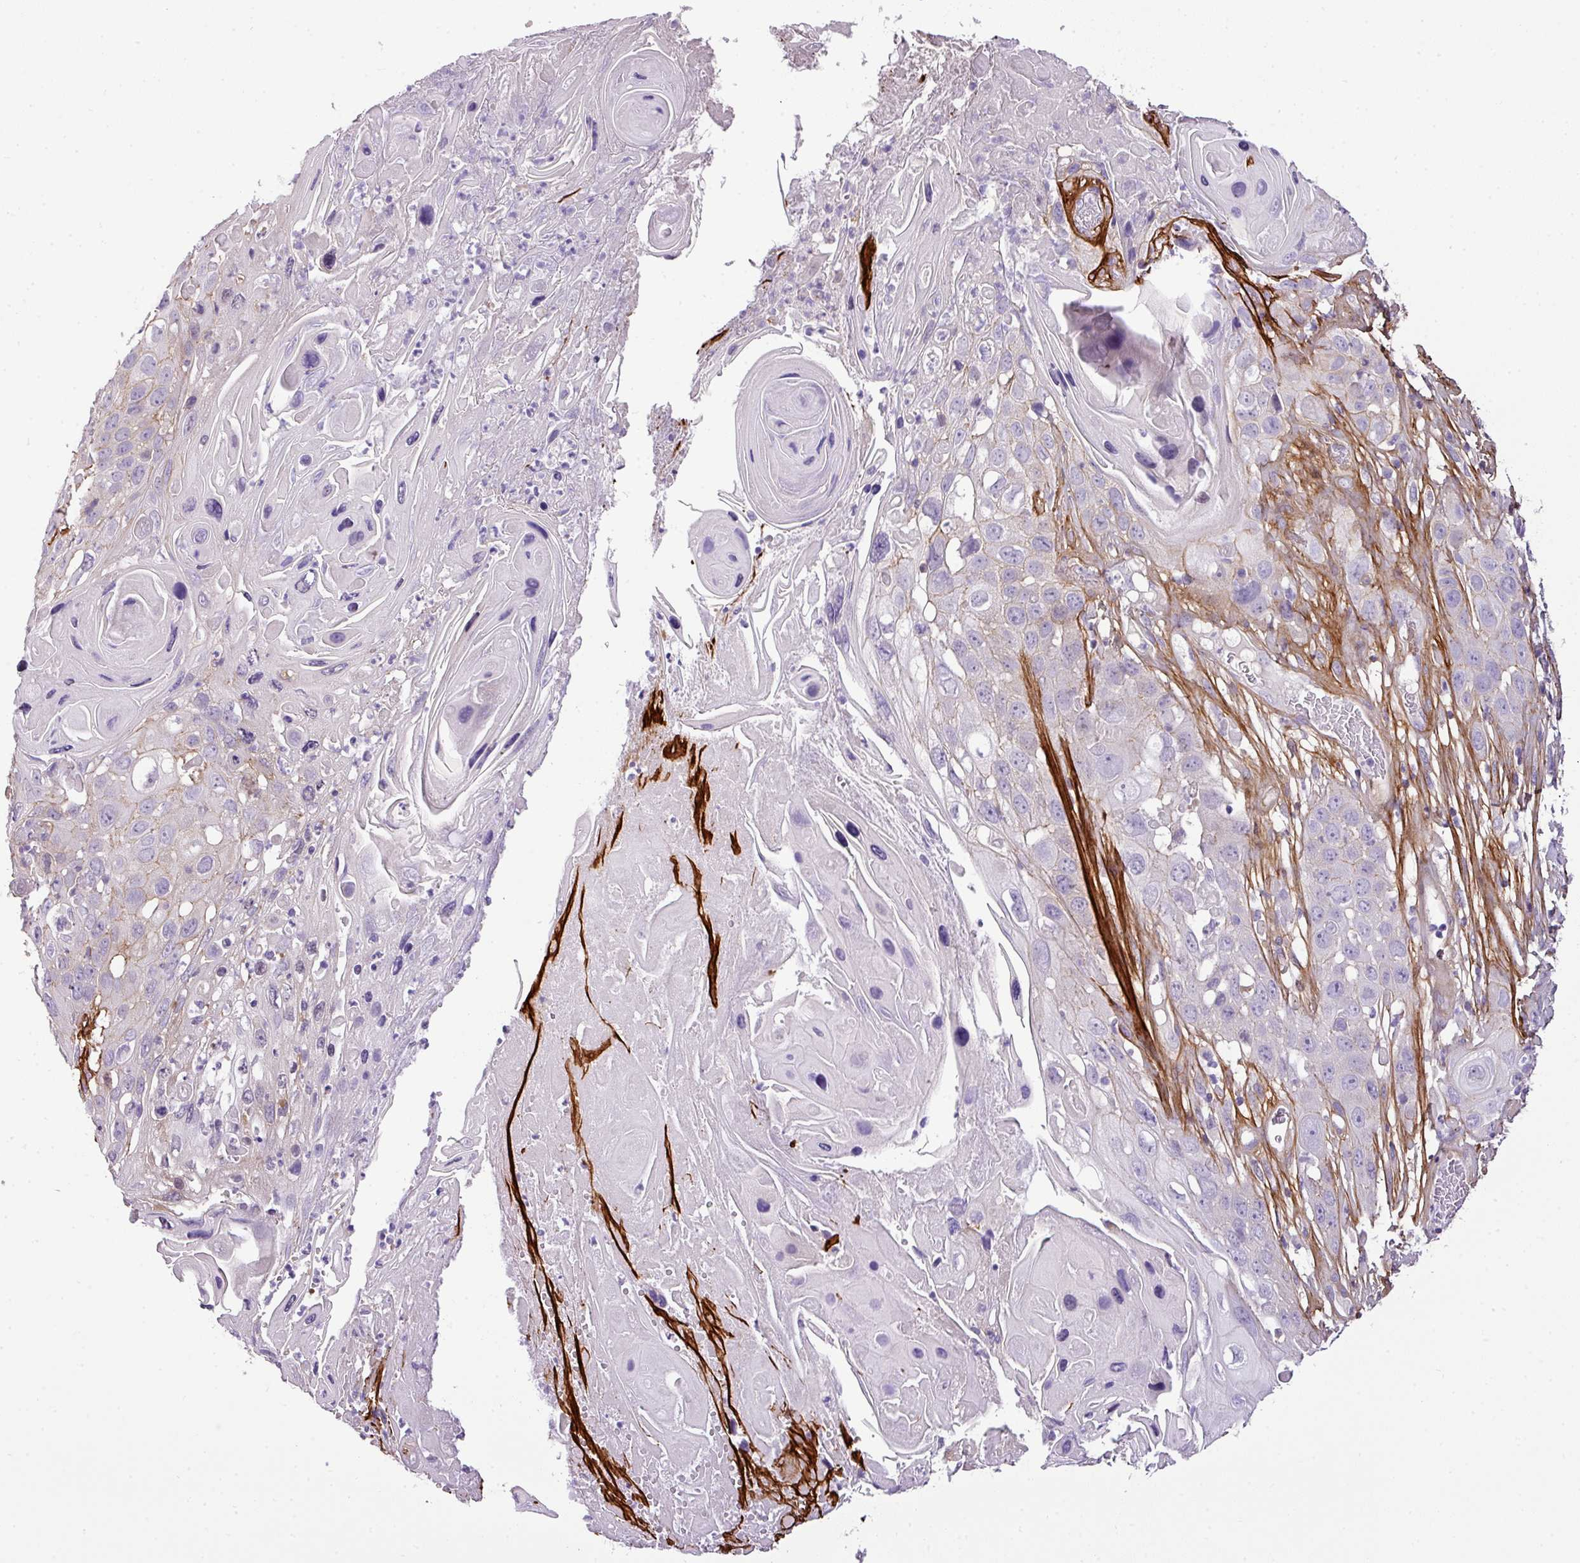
{"staining": {"intensity": "weak", "quantity": "<25%", "location": "cytoplasmic/membranous"}, "tissue": "skin cancer", "cell_type": "Tumor cells", "image_type": "cancer", "snomed": [{"axis": "morphology", "description": "Squamous cell carcinoma, NOS"}, {"axis": "topography", "description": "Skin"}], "caption": "High power microscopy image of an immunohistochemistry image of skin cancer, revealing no significant staining in tumor cells.", "gene": "PARD6G", "patient": {"sex": "male", "age": 55}}